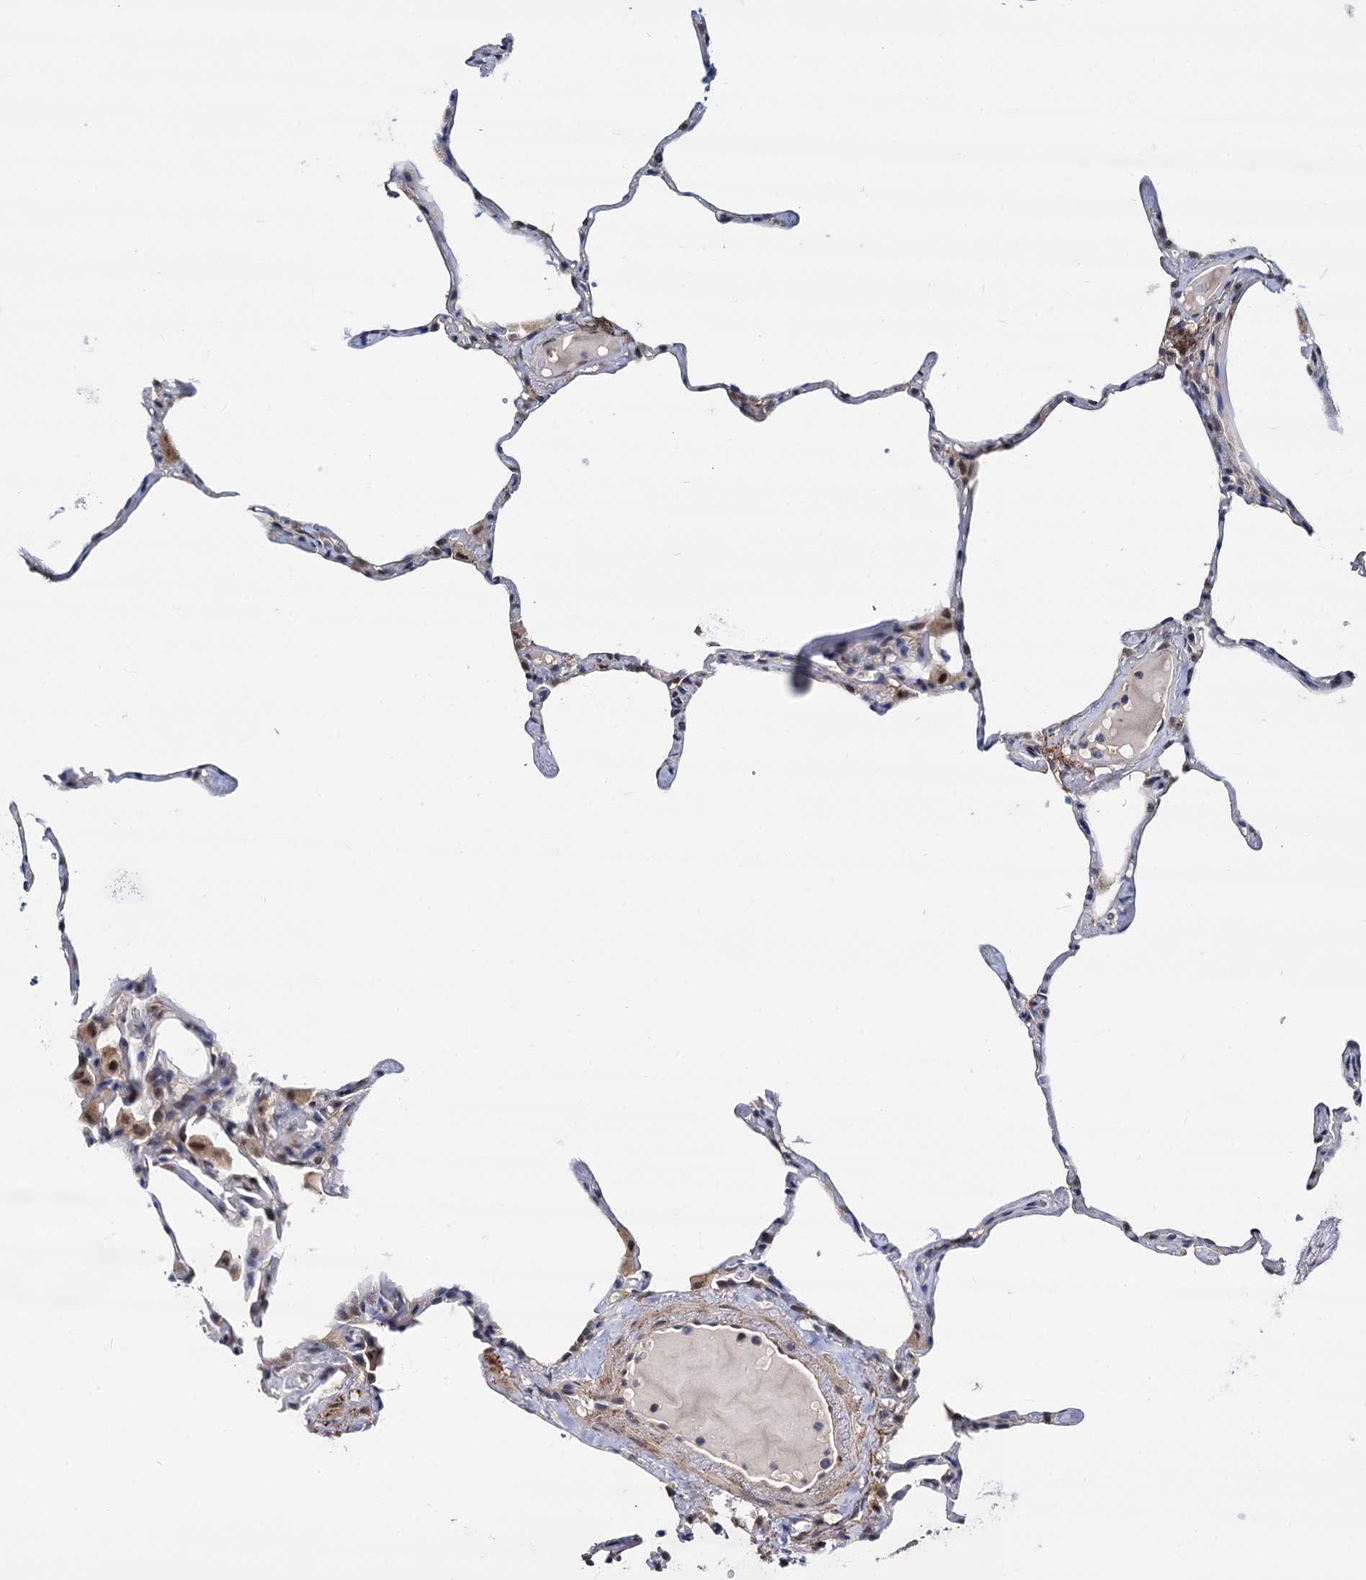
{"staining": {"intensity": "weak", "quantity": "<25%", "location": "nuclear"}, "tissue": "lung", "cell_type": "Alveolar cells", "image_type": "normal", "snomed": [{"axis": "morphology", "description": "Normal tissue, NOS"}, {"axis": "topography", "description": "Lung"}], "caption": "Immunohistochemistry (IHC) of unremarkable lung exhibits no expression in alveolar cells.", "gene": "PSMD4", "patient": {"sex": "male", "age": 65}}